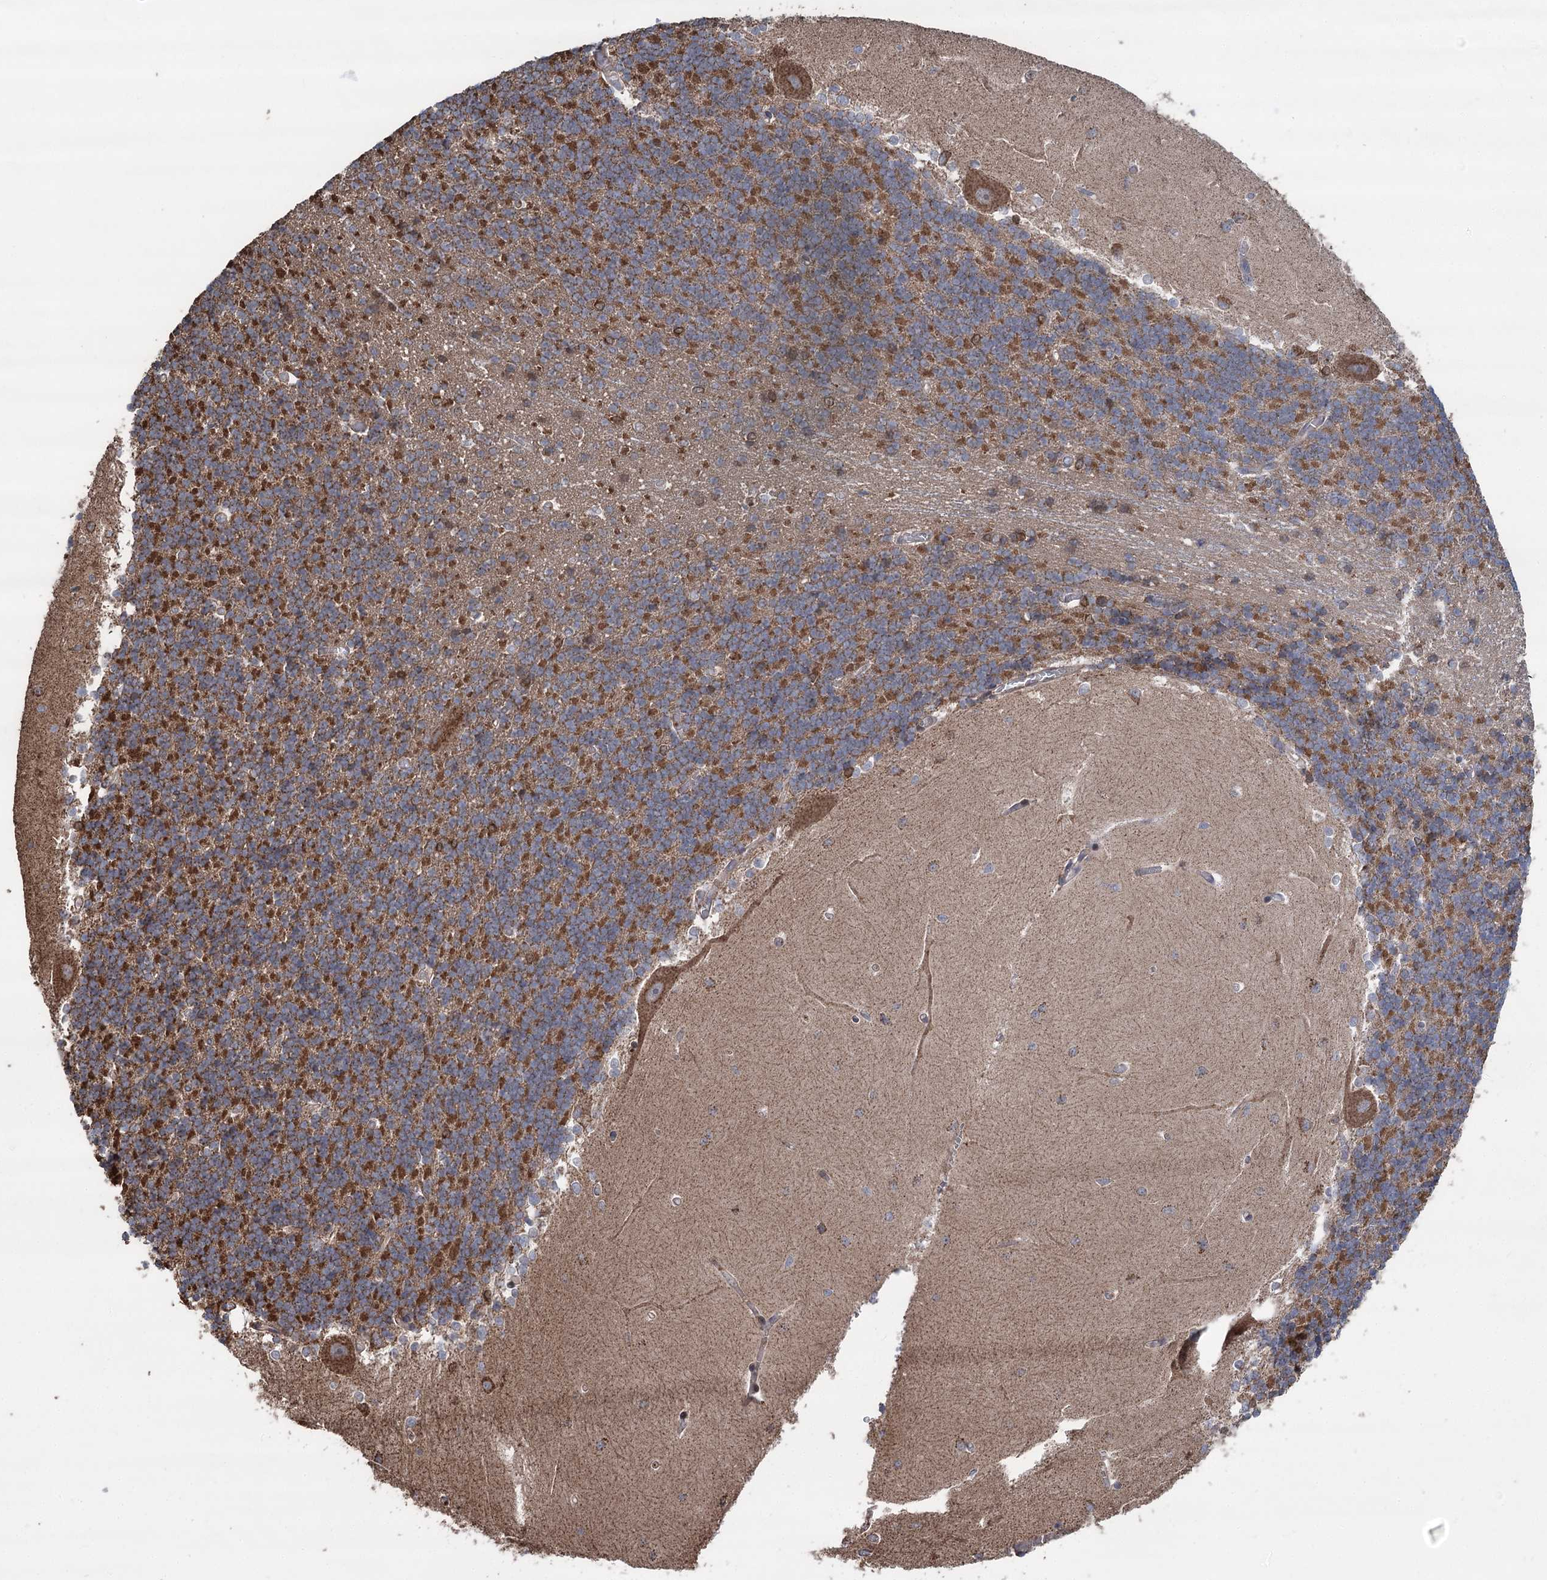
{"staining": {"intensity": "strong", "quantity": ">75%", "location": "cytoplasmic/membranous"}, "tissue": "cerebellum", "cell_type": "Cells in granular layer", "image_type": "normal", "snomed": [{"axis": "morphology", "description": "Normal tissue, NOS"}, {"axis": "topography", "description": "Cerebellum"}], "caption": "Protein analysis of normal cerebellum displays strong cytoplasmic/membranous positivity in approximately >75% of cells in granular layer.", "gene": "RWDD4", "patient": {"sex": "male", "age": 37}}